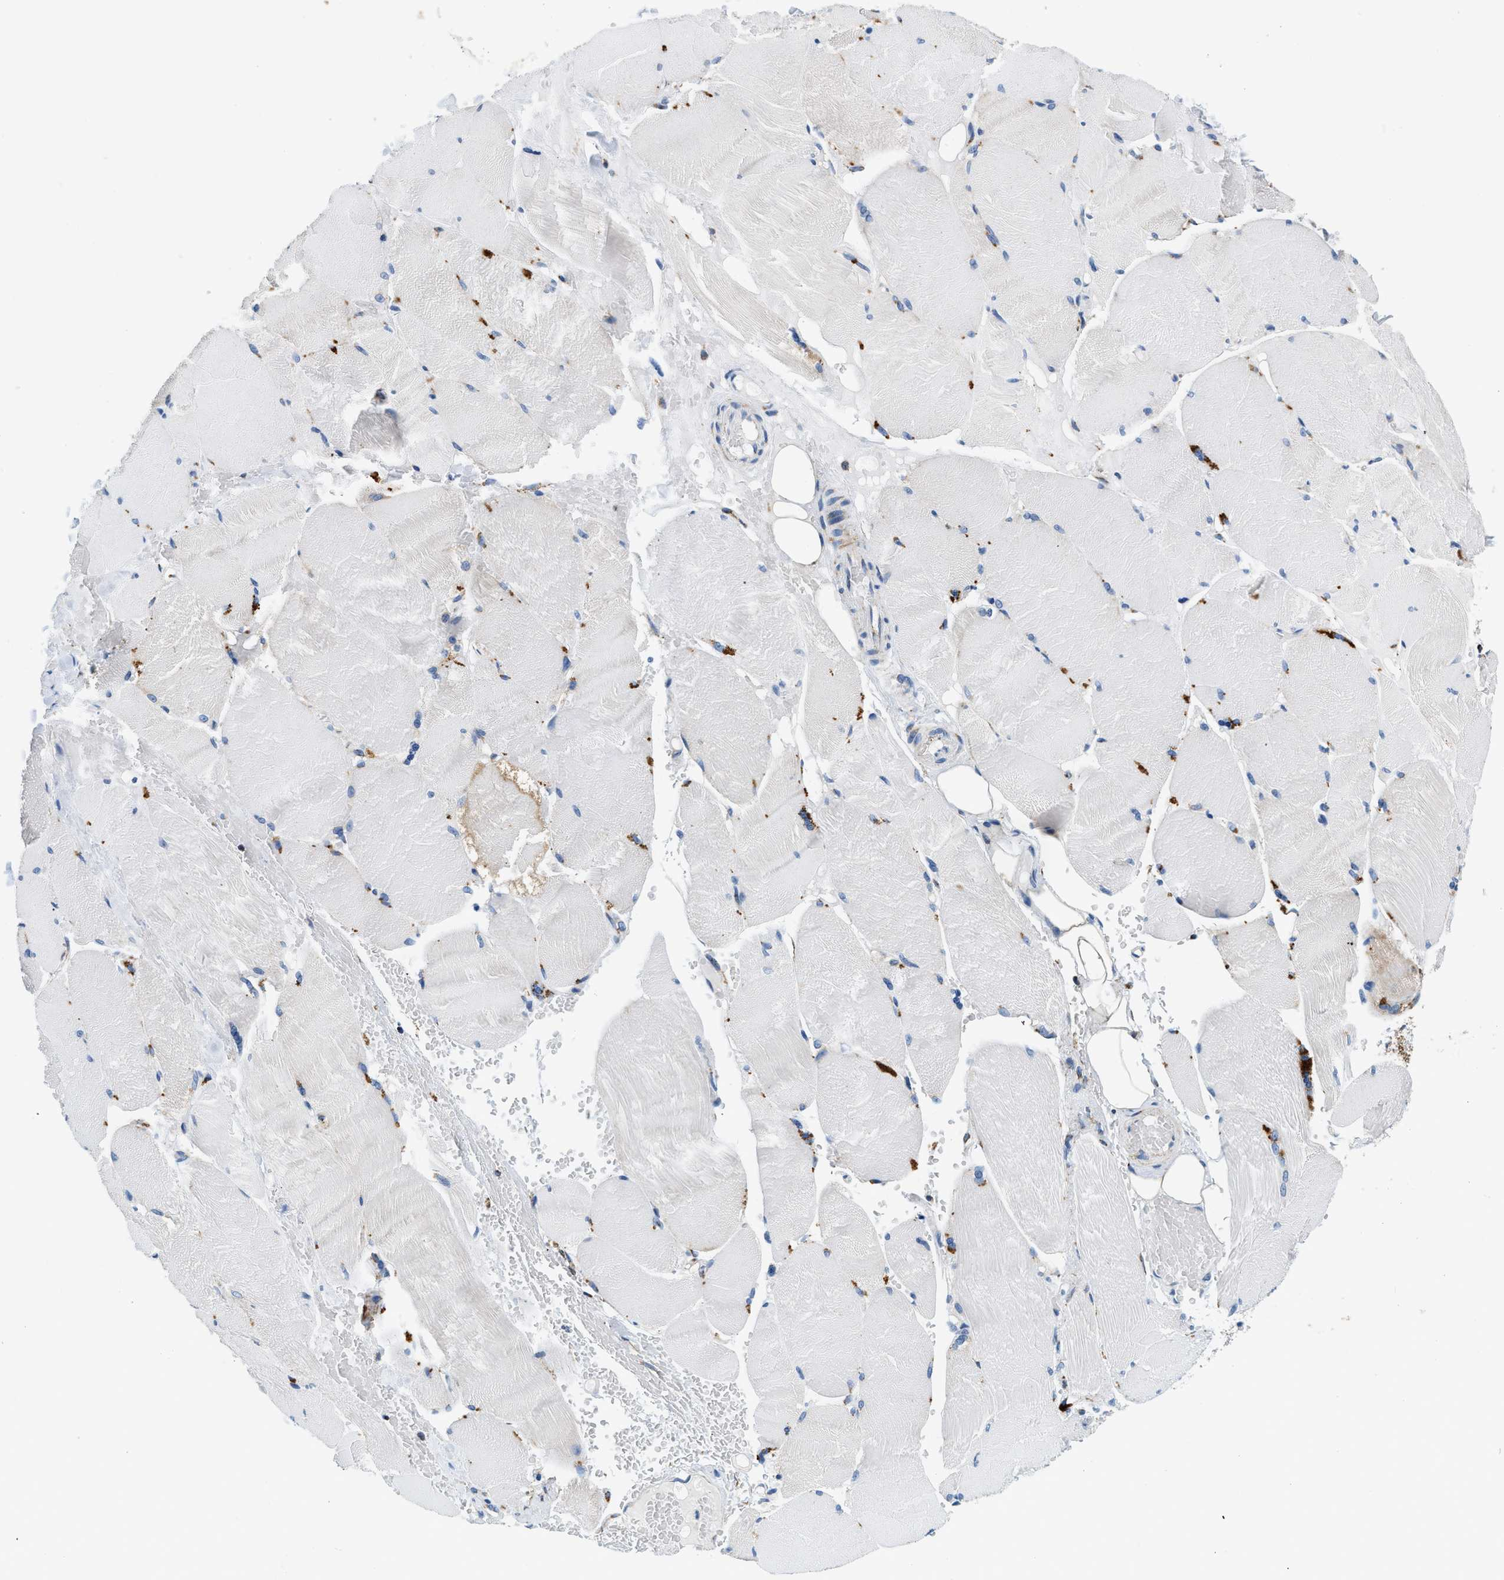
{"staining": {"intensity": "negative", "quantity": "none", "location": "none"}, "tissue": "skeletal muscle", "cell_type": "Myocytes", "image_type": "normal", "snomed": [{"axis": "morphology", "description": "Normal tissue, NOS"}, {"axis": "topography", "description": "Skin"}, {"axis": "topography", "description": "Skeletal muscle"}], "caption": "High power microscopy photomicrograph of an immunohistochemistry photomicrograph of normal skeletal muscle, revealing no significant expression in myocytes.", "gene": "SFXN1", "patient": {"sex": "male", "age": 83}}